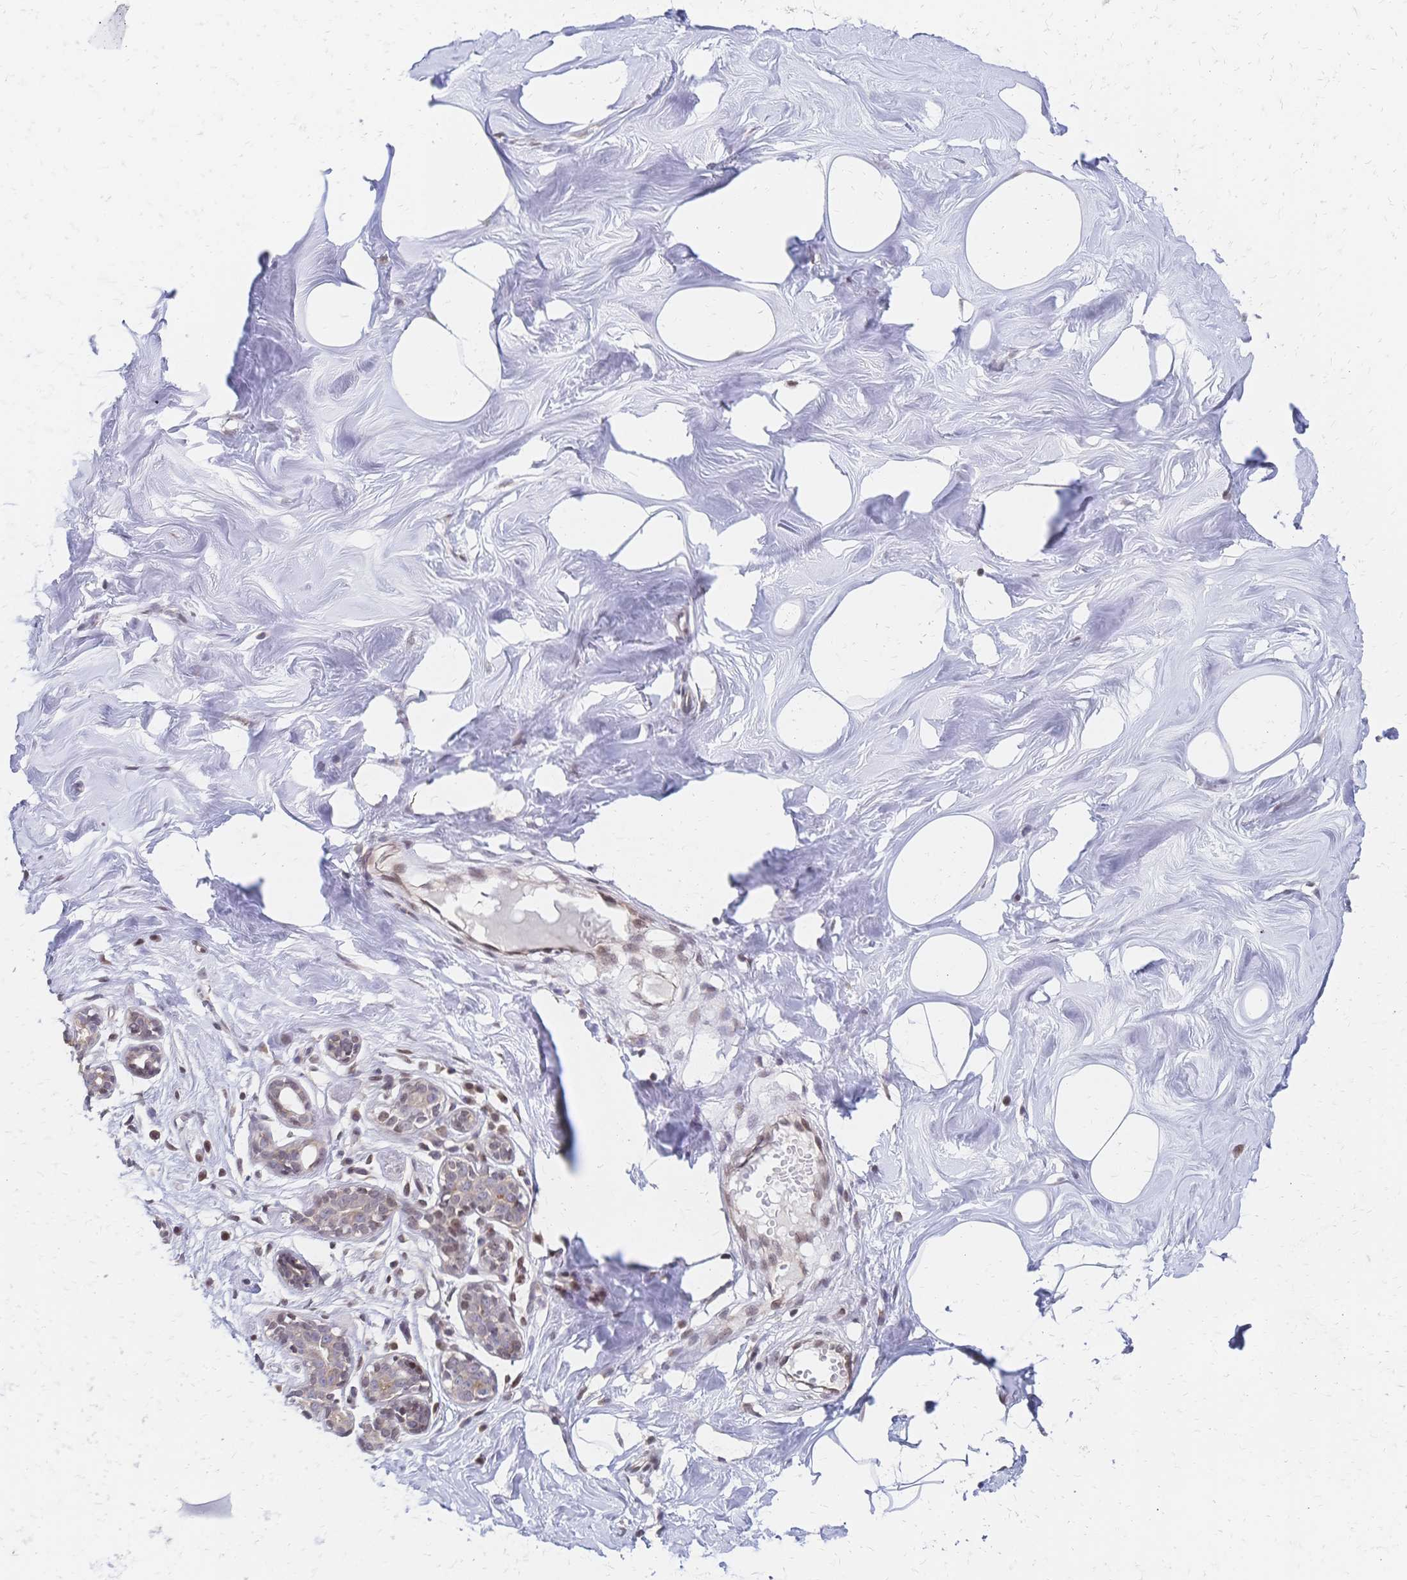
{"staining": {"intensity": "negative", "quantity": "none", "location": "none"}, "tissue": "breast", "cell_type": "Adipocytes", "image_type": "normal", "snomed": [{"axis": "morphology", "description": "Normal tissue, NOS"}, {"axis": "topography", "description": "Breast"}], "caption": "High magnification brightfield microscopy of unremarkable breast stained with DAB (3,3'-diaminobenzidine) (brown) and counterstained with hematoxylin (blue): adipocytes show no significant staining. Nuclei are stained in blue.", "gene": "CBX7", "patient": {"sex": "female", "age": 27}}